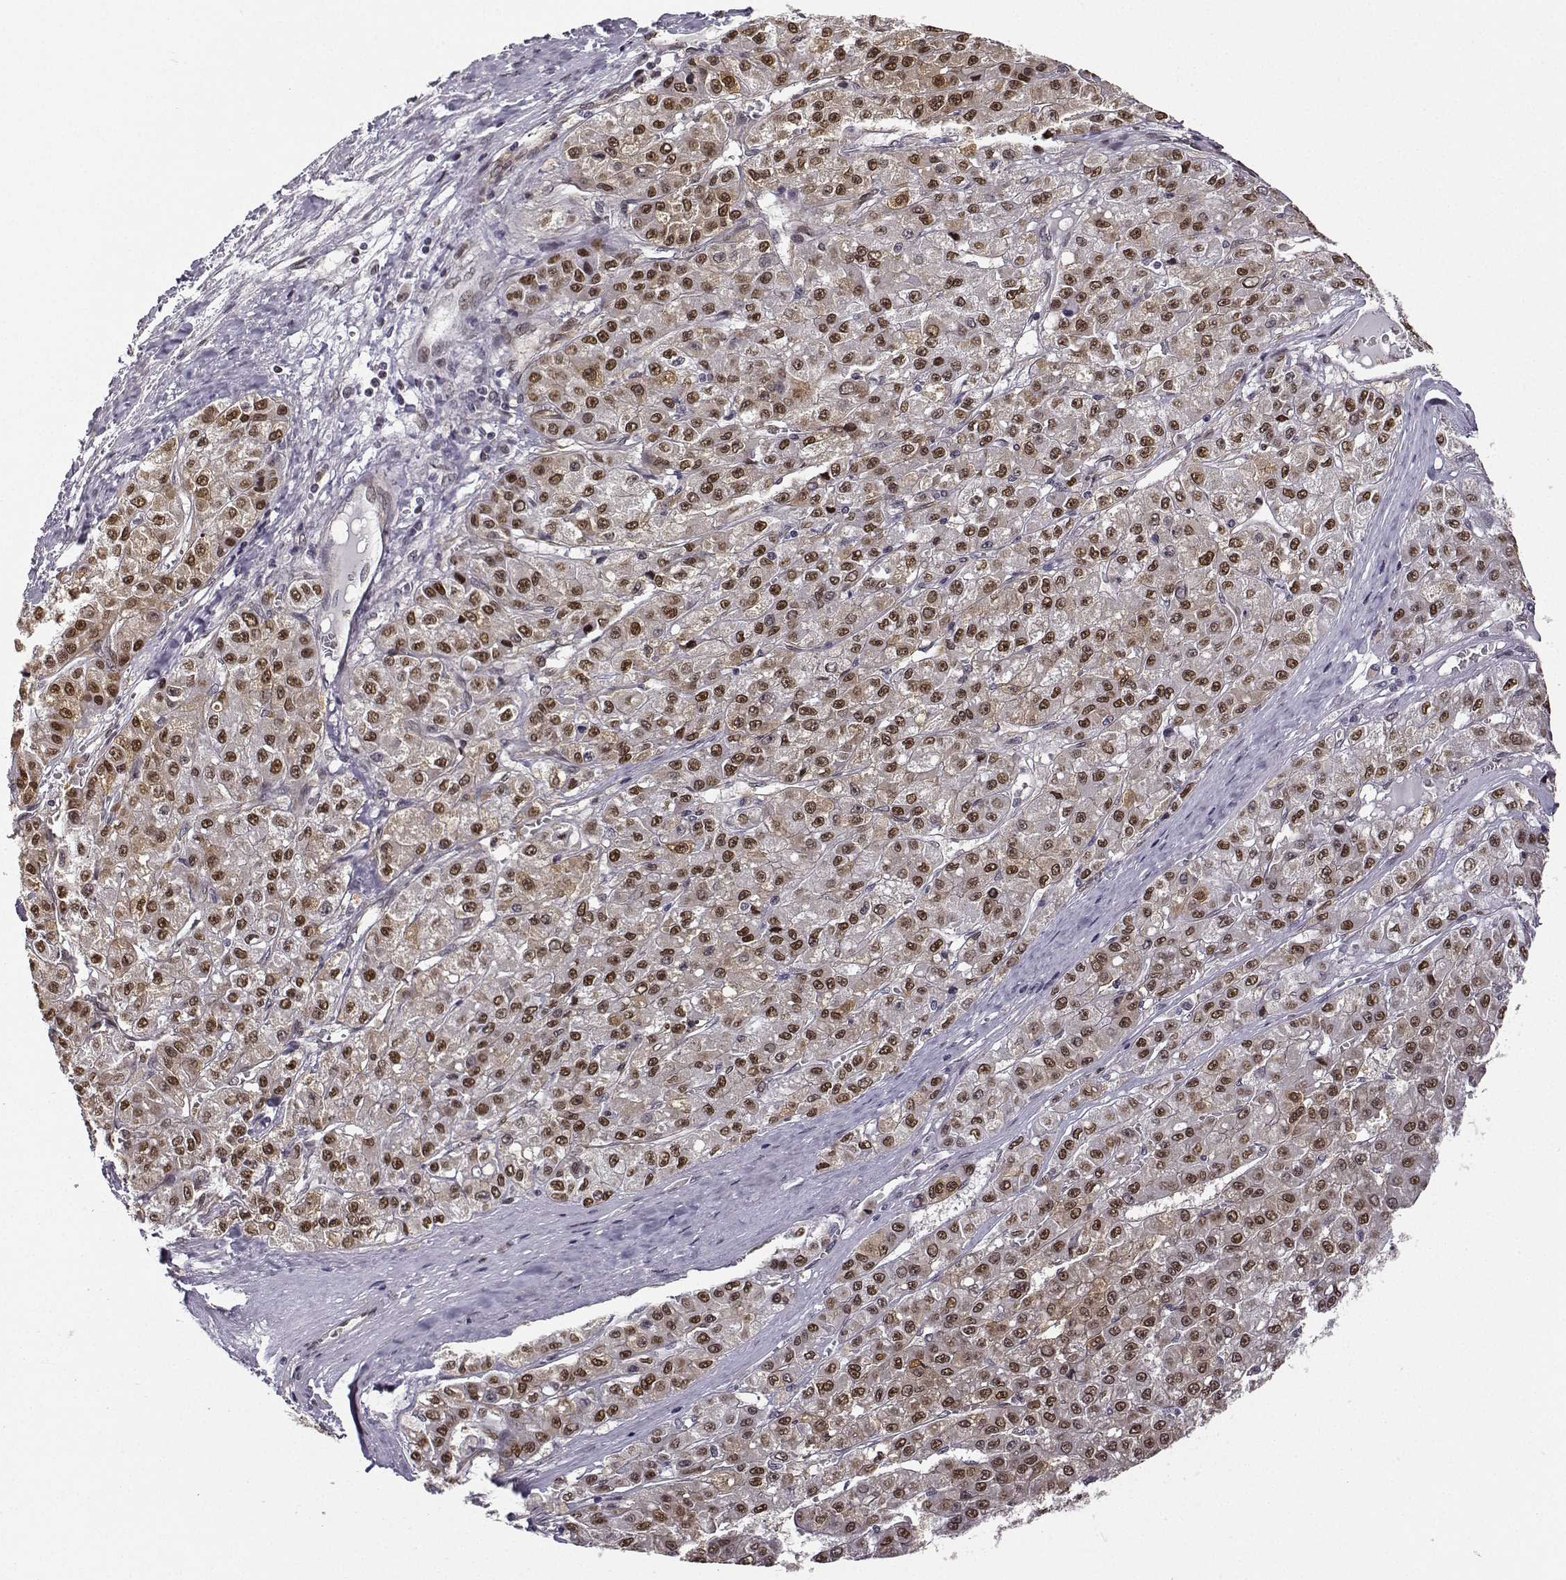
{"staining": {"intensity": "moderate", "quantity": "25%-75%", "location": "nuclear"}, "tissue": "liver cancer", "cell_type": "Tumor cells", "image_type": "cancer", "snomed": [{"axis": "morphology", "description": "Carcinoma, Hepatocellular, NOS"}, {"axis": "topography", "description": "Liver"}], "caption": "Brown immunohistochemical staining in human liver hepatocellular carcinoma shows moderate nuclear positivity in approximately 25%-75% of tumor cells. Using DAB (brown) and hematoxylin (blue) stains, captured at high magnification using brightfield microscopy.", "gene": "PHGDH", "patient": {"sex": "male", "age": 70}}